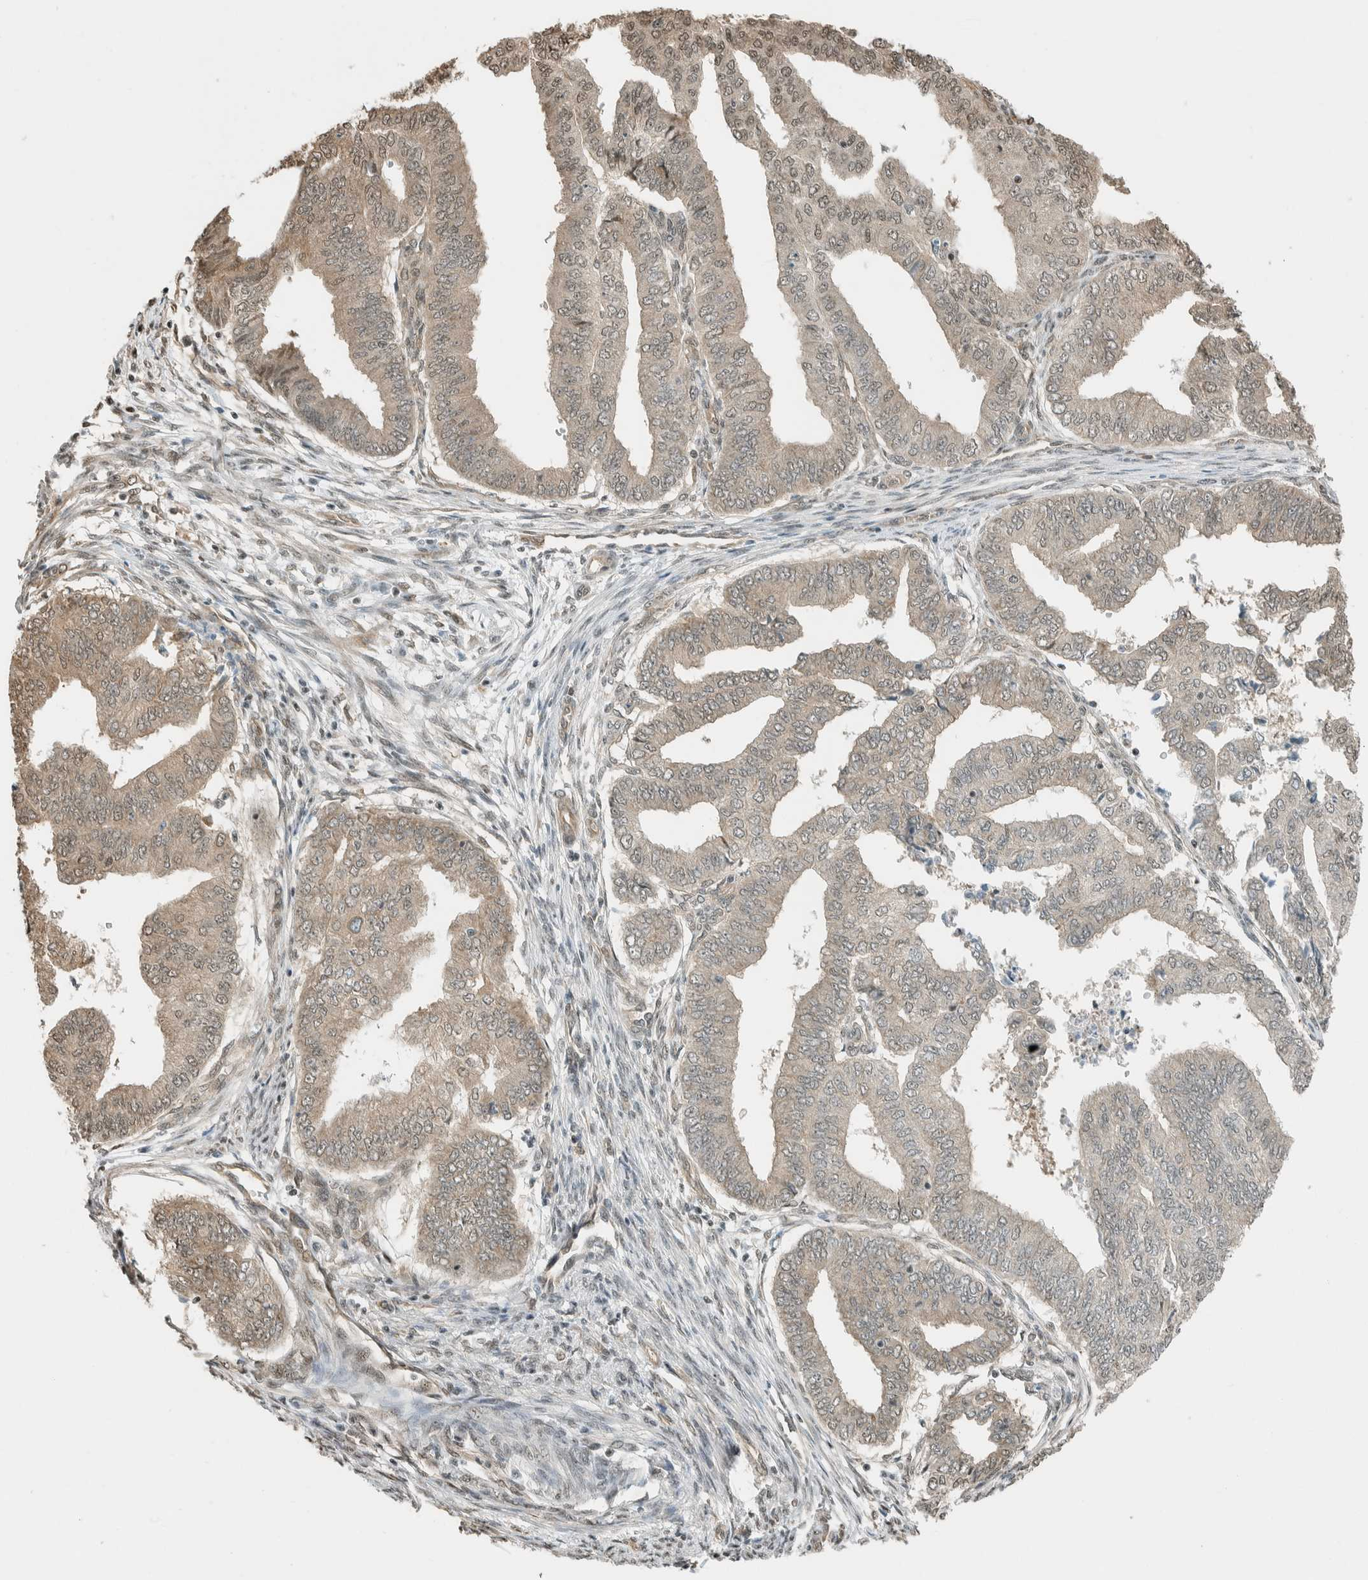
{"staining": {"intensity": "weak", "quantity": "25%-75%", "location": "cytoplasmic/membranous"}, "tissue": "endometrial cancer", "cell_type": "Tumor cells", "image_type": "cancer", "snomed": [{"axis": "morphology", "description": "Polyp, NOS"}, {"axis": "morphology", "description": "Adenocarcinoma, NOS"}, {"axis": "morphology", "description": "Adenoma, NOS"}, {"axis": "topography", "description": "Endometrium"}], "caption": "Immunohistochemistry of endometrial cancer reveals low levels of weak cytoplasmic/membranous staining in approximately 25%-75% of tumor cells.", "gene": "NIBAN2", "patient": {"sex": "female", "age": 79}}